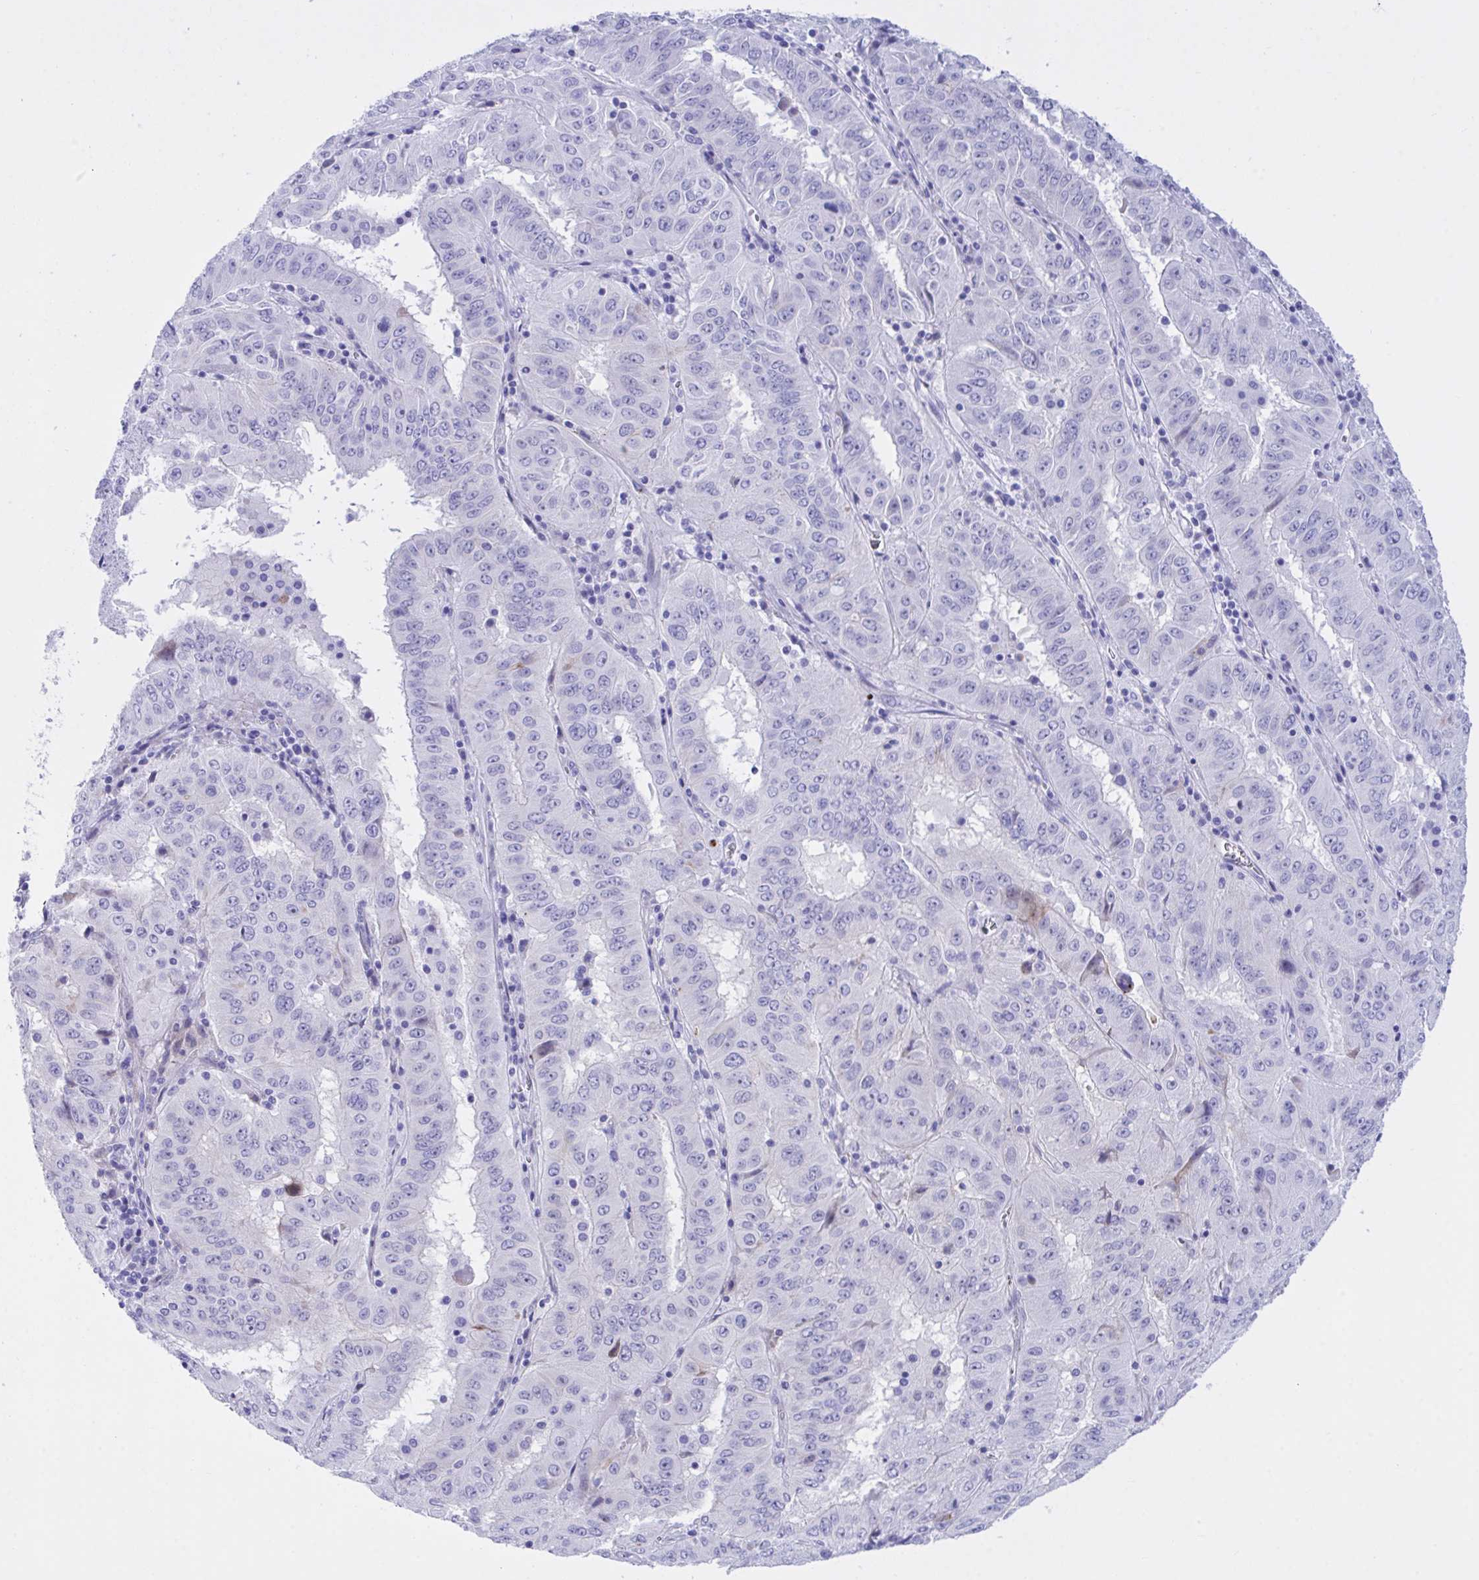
{"staining": {"intensity": "negative", "quantity": "none", "location": "none"}, "tissue": "pancreatic cancer", "cell_type": "Tumor cells", "image_type": "cancer", "snomed": [{"axis": "morphology", "description": "Adenocarcinoma, NOS"}, {"axis": "topography", "description": "Pancreas"}], "caption": "The histopathology image shows no staining of tumor cells in adenocarcinoma (pancreatic).", "gene": "BEX5", "patient": {"sex": "male", "age": 63}}